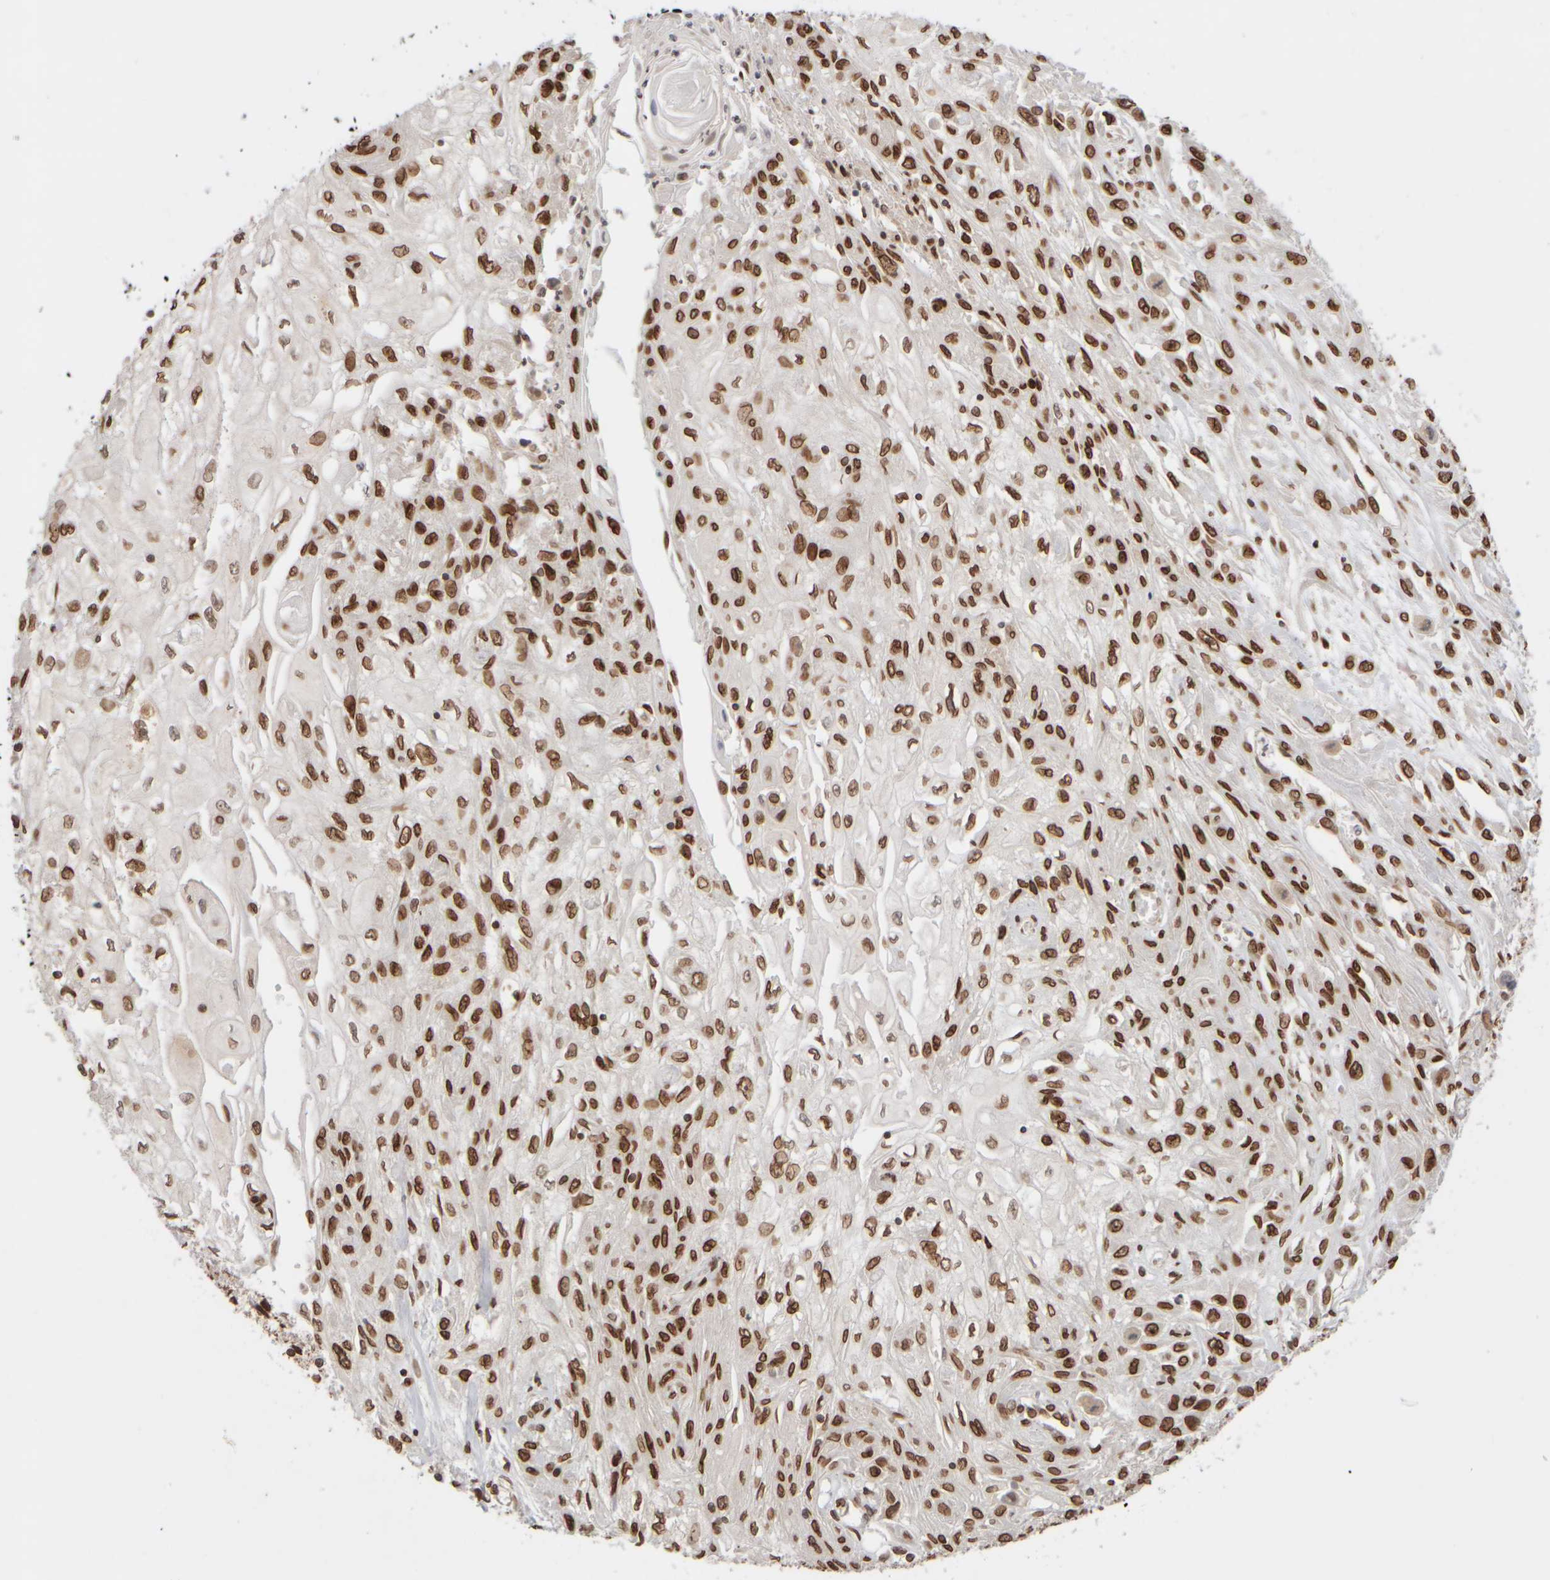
{"staining": {"intensity": "strong", "quantity": ">75%", "location": "nuclear"}, "tissue": "skin cancer", "cell_type": "Tumor cells", "image_type": "cancer", "snomed": [{"axis": "morphology", "description": "Squamous cell carcinoma, NOS"}, {"axis": "morphology", "description": "Squamous cell carcinoma, metastatic, NOS"}, {"axis": "topography", "description": "Skin"}, {"axis": "topography", "description": "Lymph node"}], "caption": "Immunohistochemical staining of metastatic squamous cell carcinoma (skin) displays strong nuclear protein expression in about >75% of tumor cells.", "gene": "ZC3HC1", "patient": {"sex": "male", "age": 75}}